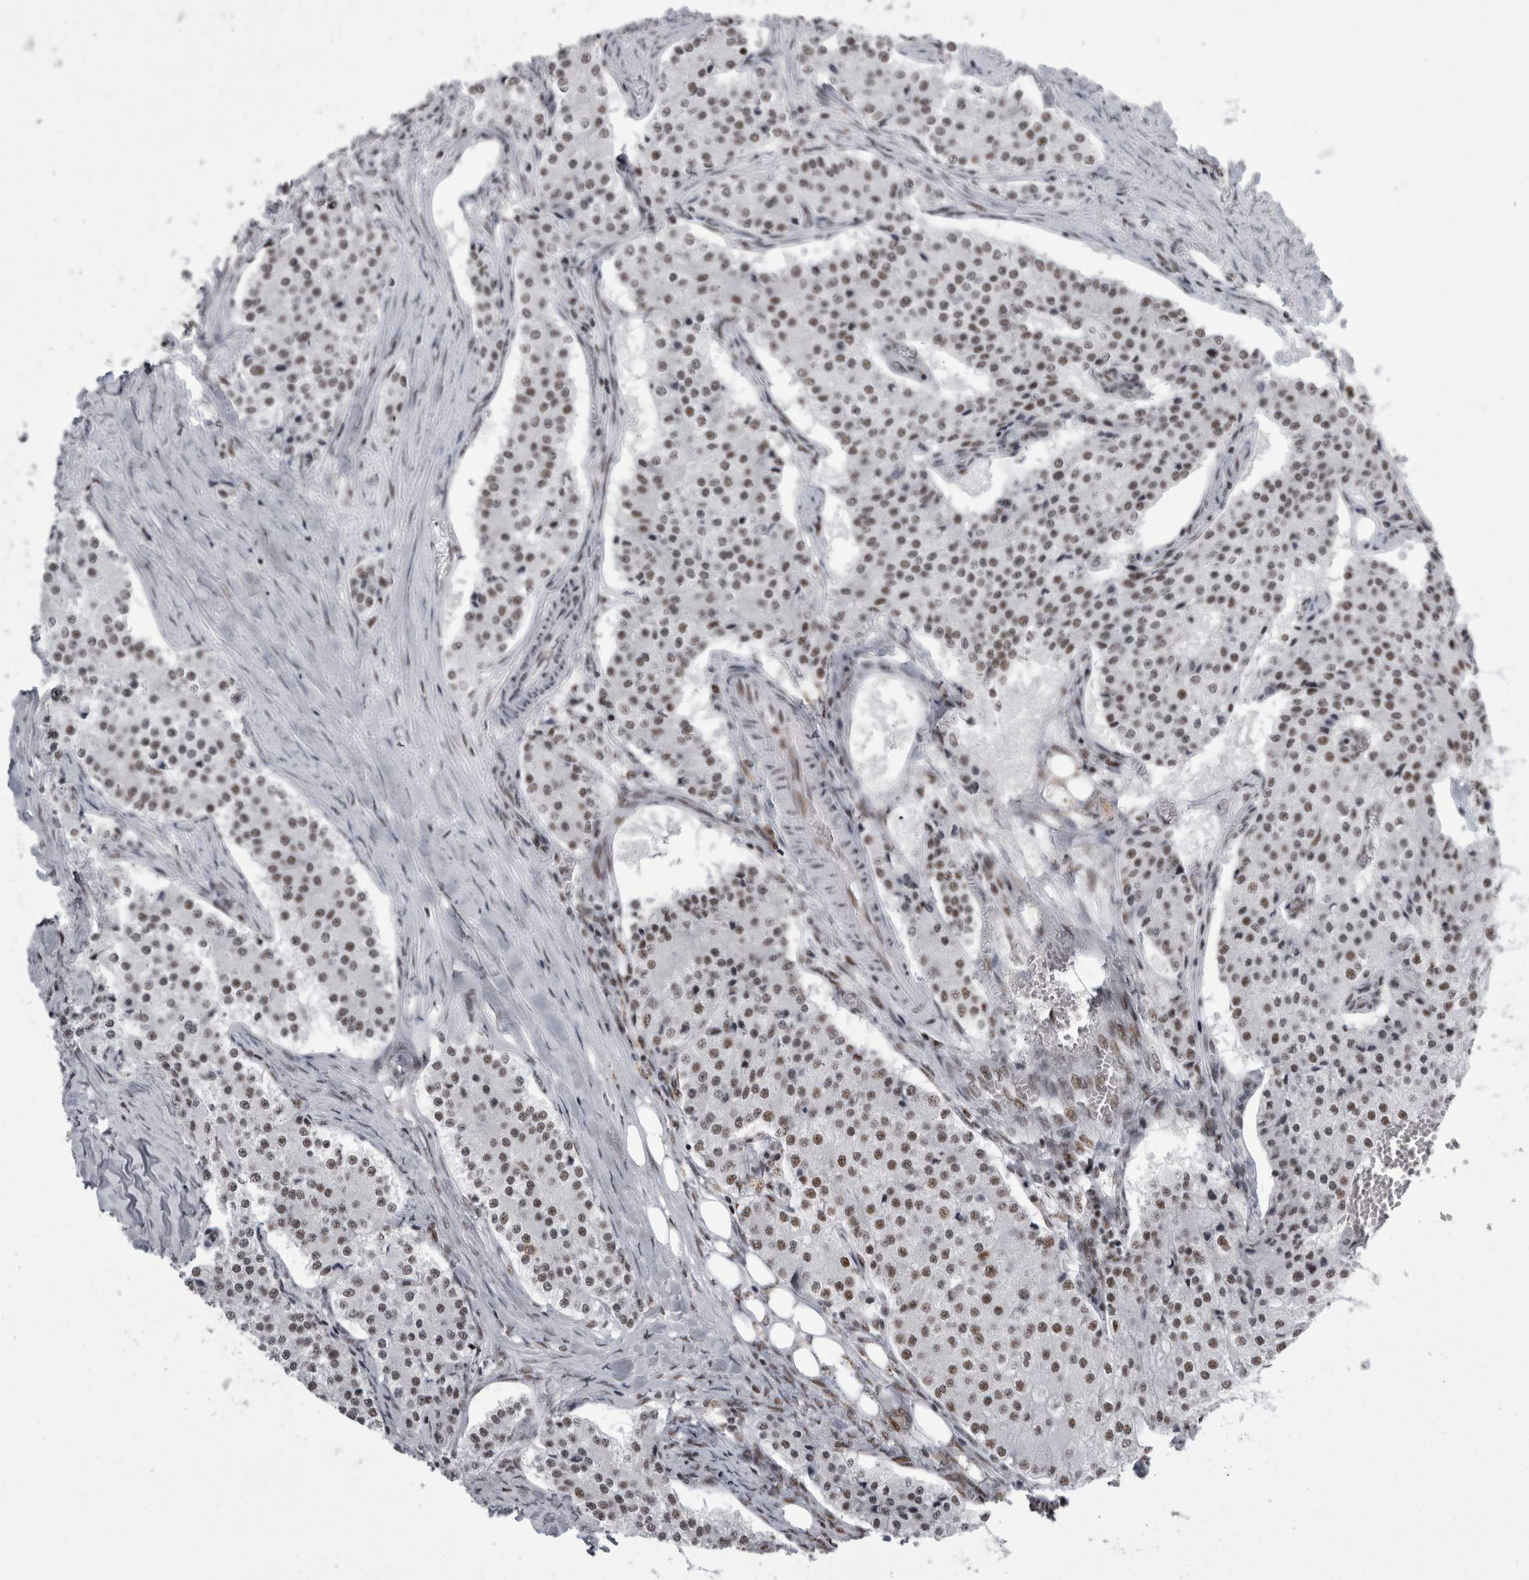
{"staining": {"intensity": "weak", "quantity": ">75%", "location": "nuclear"}, "tissue": "carcinoid", "cell_type": "Tumor cells", "image_type": "cancer", "snomed": [{"axis": "morphology", "description": "Carcinoid, malignant, NOS"}, {"axis": "topography", "description": "Colon"}], "caption": "Weak nuclear expression for a protein is appreciated in approximately >75% of tumor cells of carcinoid (malignant) using IHC.", "gene": "SNRNP40", "patient": {"sex": "female", "age": 52}}